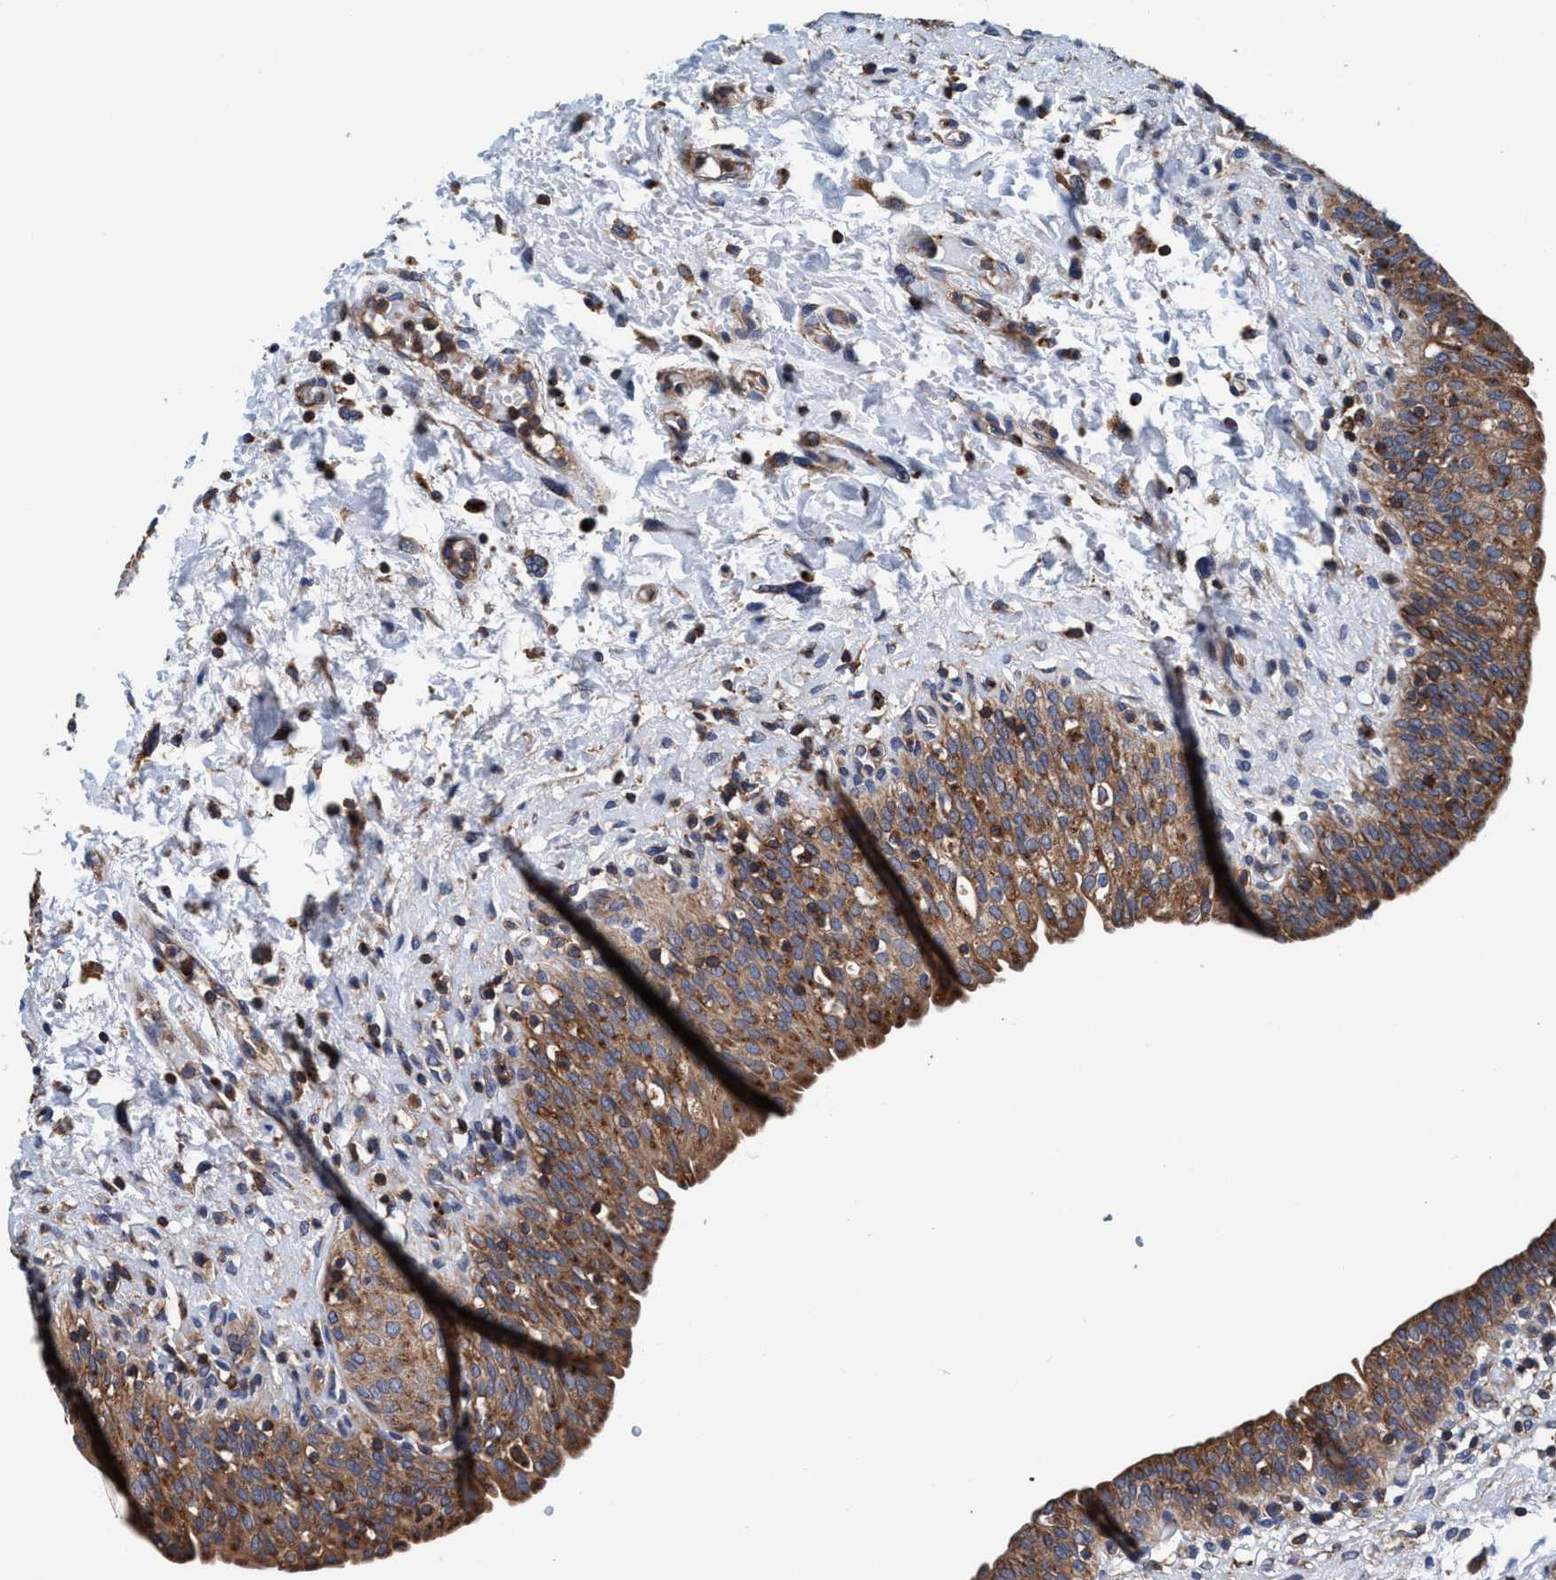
{"staining": {"intensity": "moderate", "quantity": ">75%", "location": "cytoplasmic/membranous"}, "tissue": "urinary bladder", "cell_type": "Urothelial cells", "image_type": "normal", "snomed": [{"axis": "morphology", "description": "Normal tissue, NOS"}, {"axis": "topography", "description": "Urinary bladder"}], "caption": "There is medium levels of moderate cytoplasmic/membranous expression in urothelial cells of benign urinary bladder, as demonstrated by immunohistochemical staining (brown color).", "gene": "ENDOG", "patient": {"sex": "male", "age": 55}}